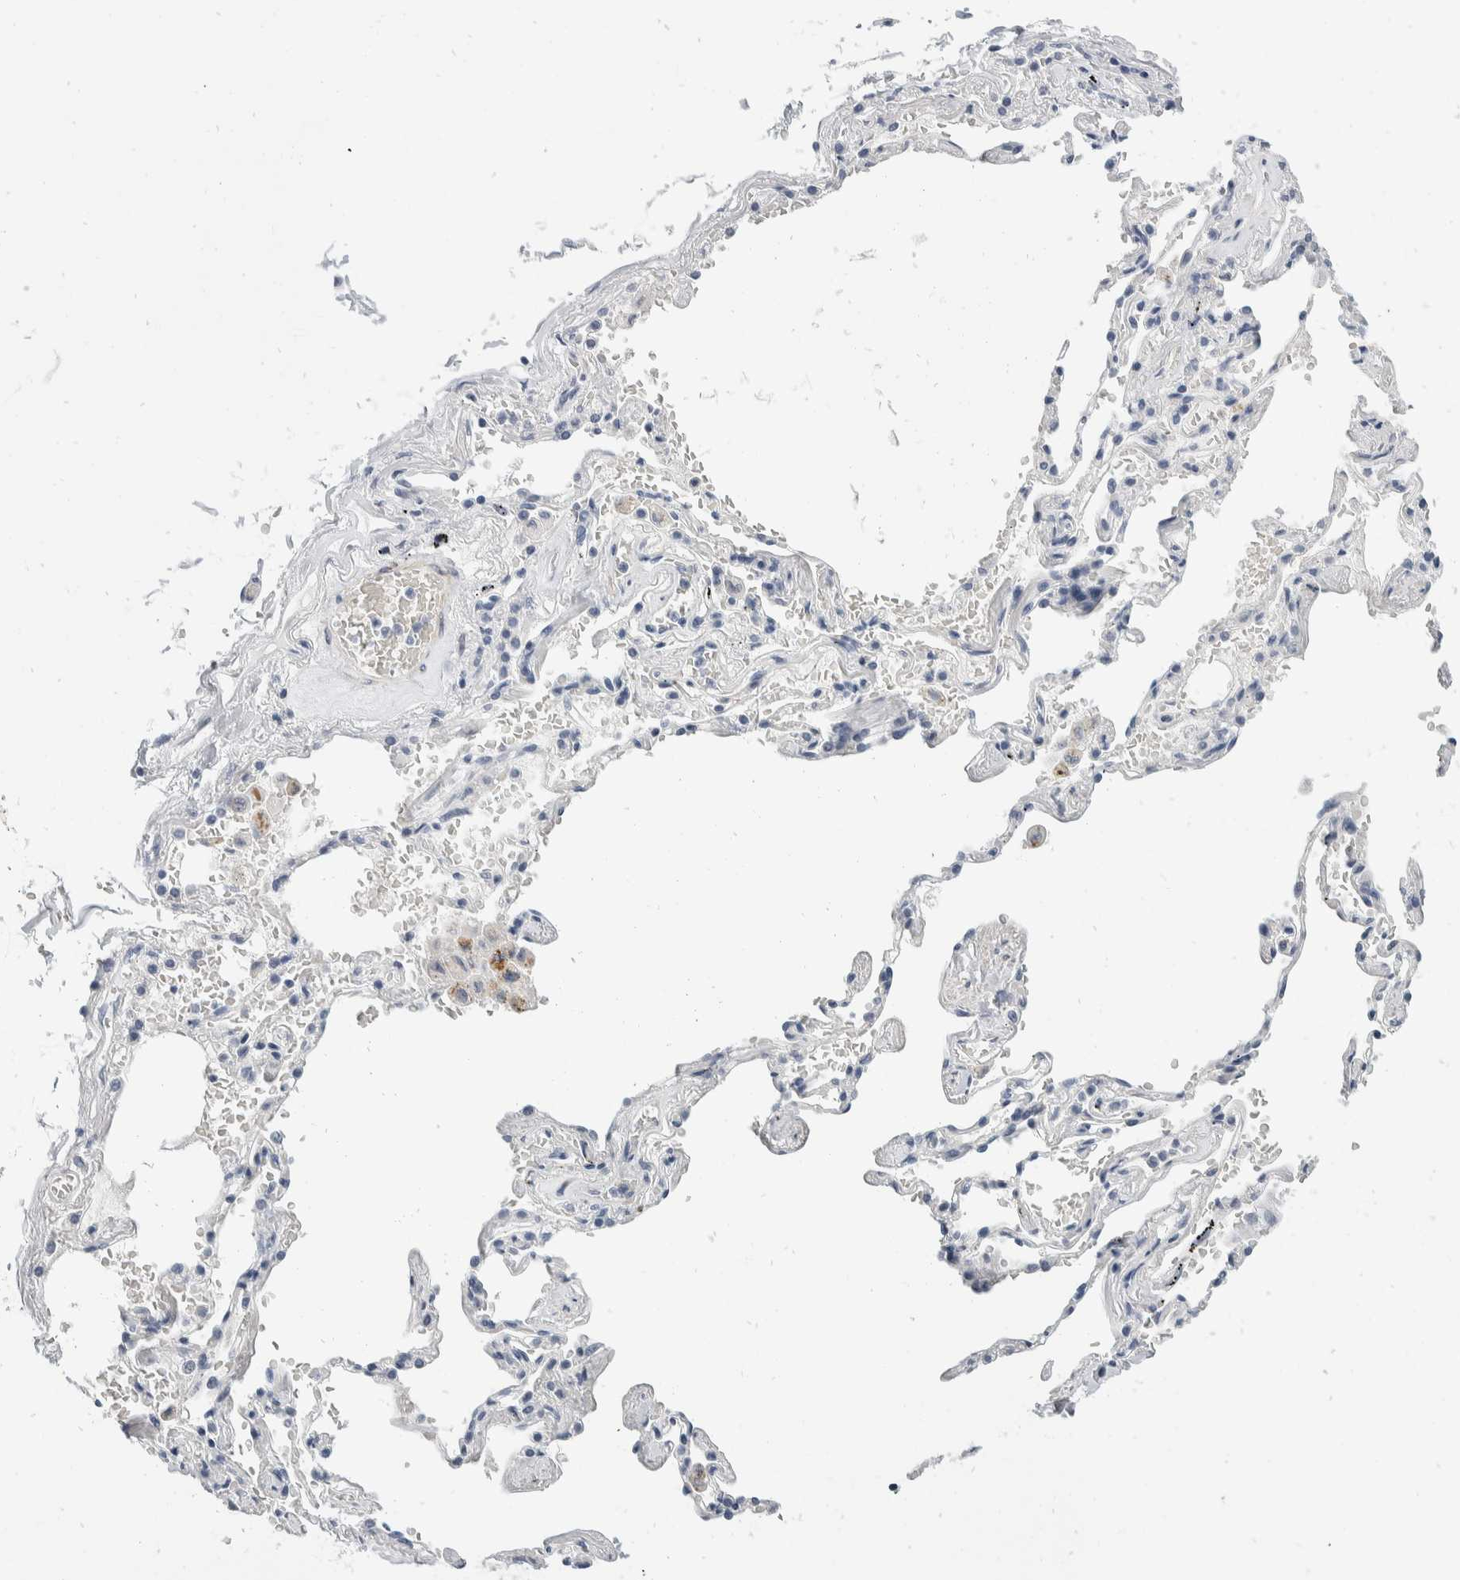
{"staining": {"intensity": "negative", "quantity": "none", "location": "none"}, "tissue": "adipose tissue", "cell_type": "Adipocytes", "image_type": "normal", "snomed": [{"axis": "morphology", "description": "Normal tissue, NOS"}, {"axis": "topography", "description": "Cartilage tissue"}, {"axis": "topography", "description": "Lung"}], "caption": "An immunohistochemistry micrograph of normal adipose tissue is shown. There is no staining in adipocytes of adipose tissue. (Immunohistochemistry, brightfield microscopy, high magnification).", "gene": "CATSPERD", "patient": {"sex": "female", "age": 77}}